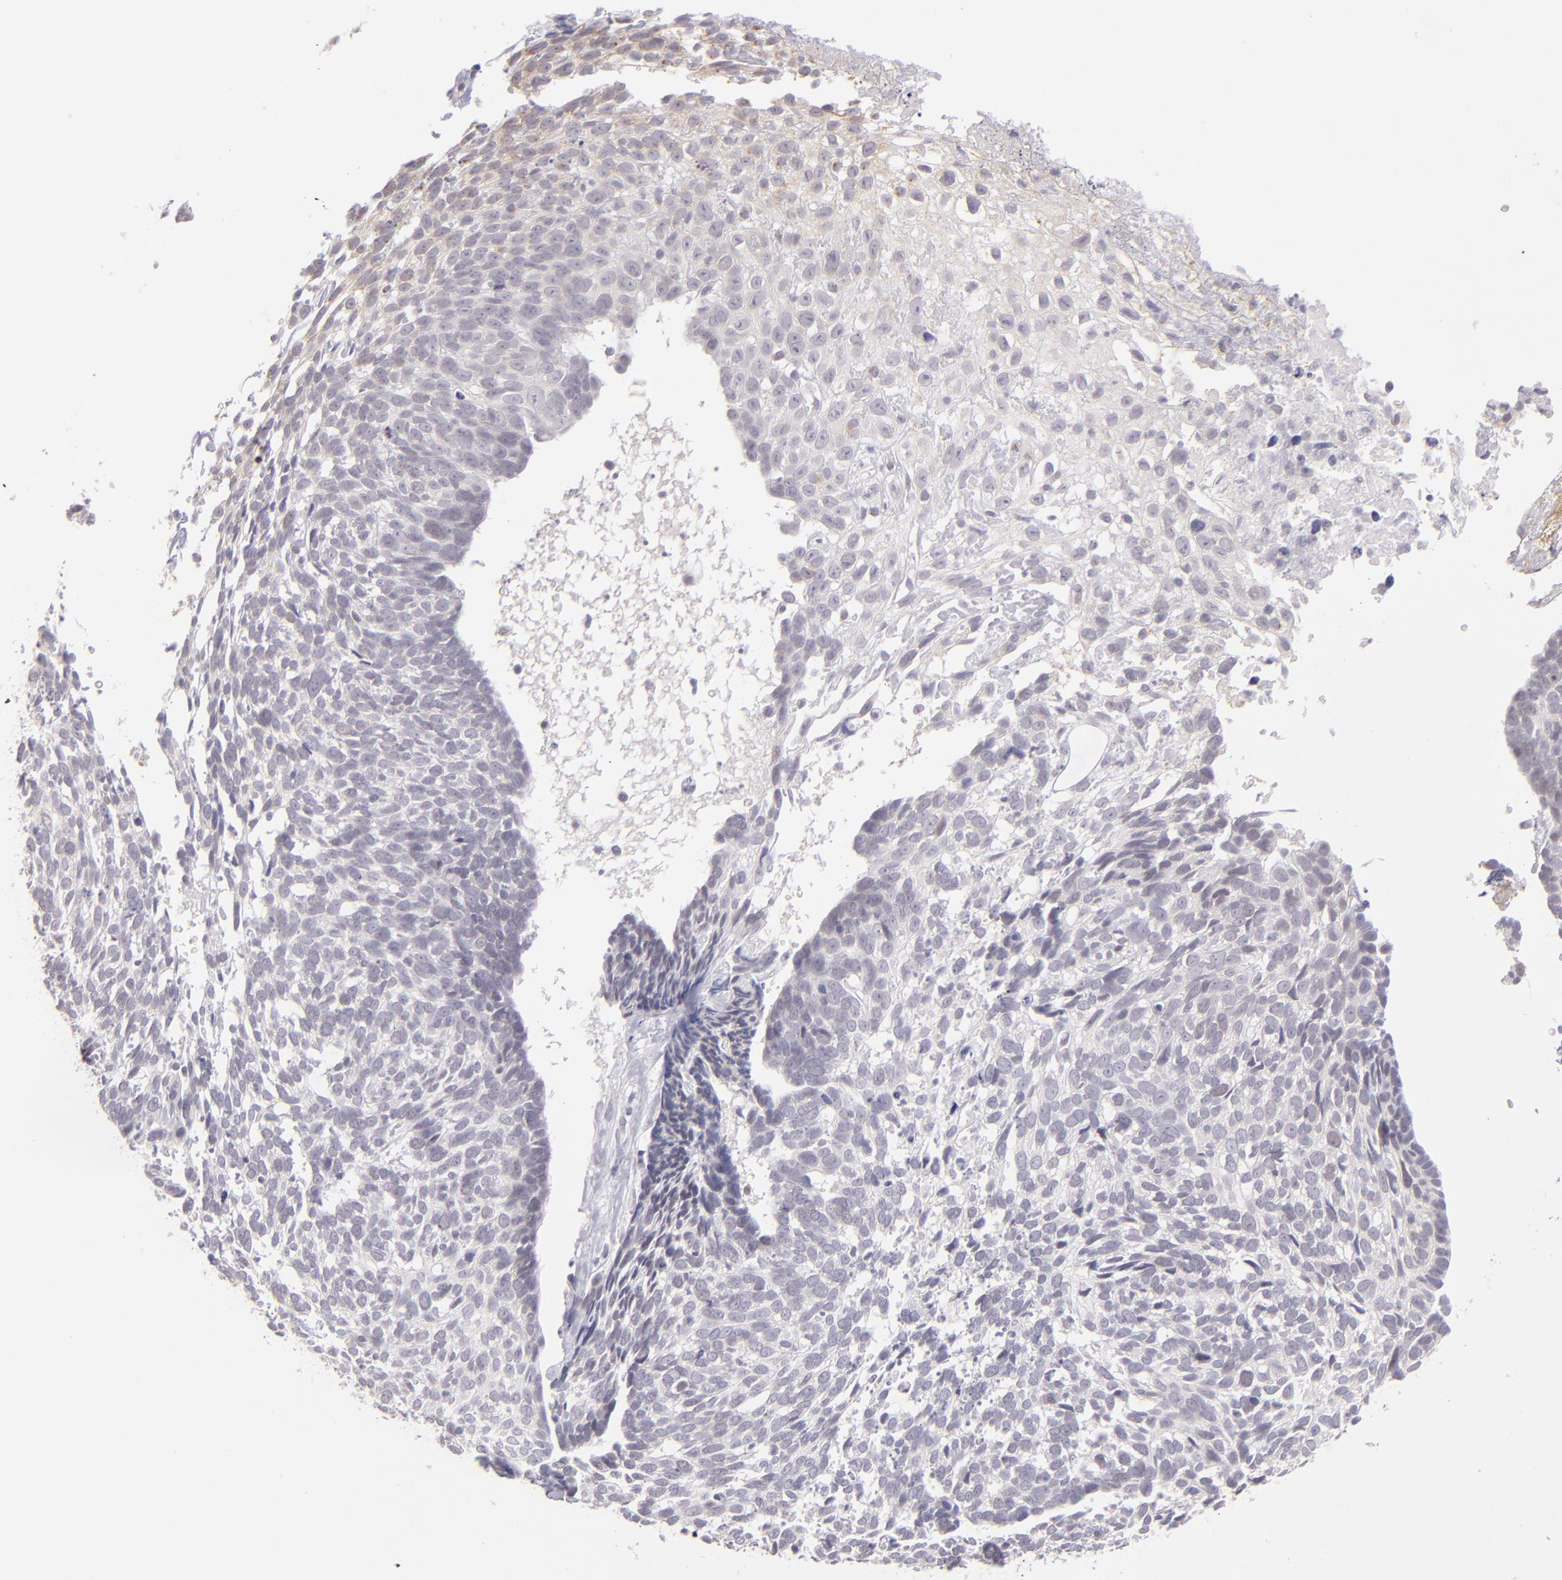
{"staining": {"intensity": "negative", "quantity": "none", "location": "none"}, "tissue": "skin cancer", "cell_type": "Tumor cells", "image_type": "cancer", "snomed": [{"axis": "morphology", "description": "Basal cell carcinoma"}, {"axis": "topography", "description": "Skin"}], "caption": "Immunohistochemistry (IHC) of skin cancer reveals no staining in tumor cells.", "gene": "TRAF3", "patient": {"sex": "male", "age": 72}}